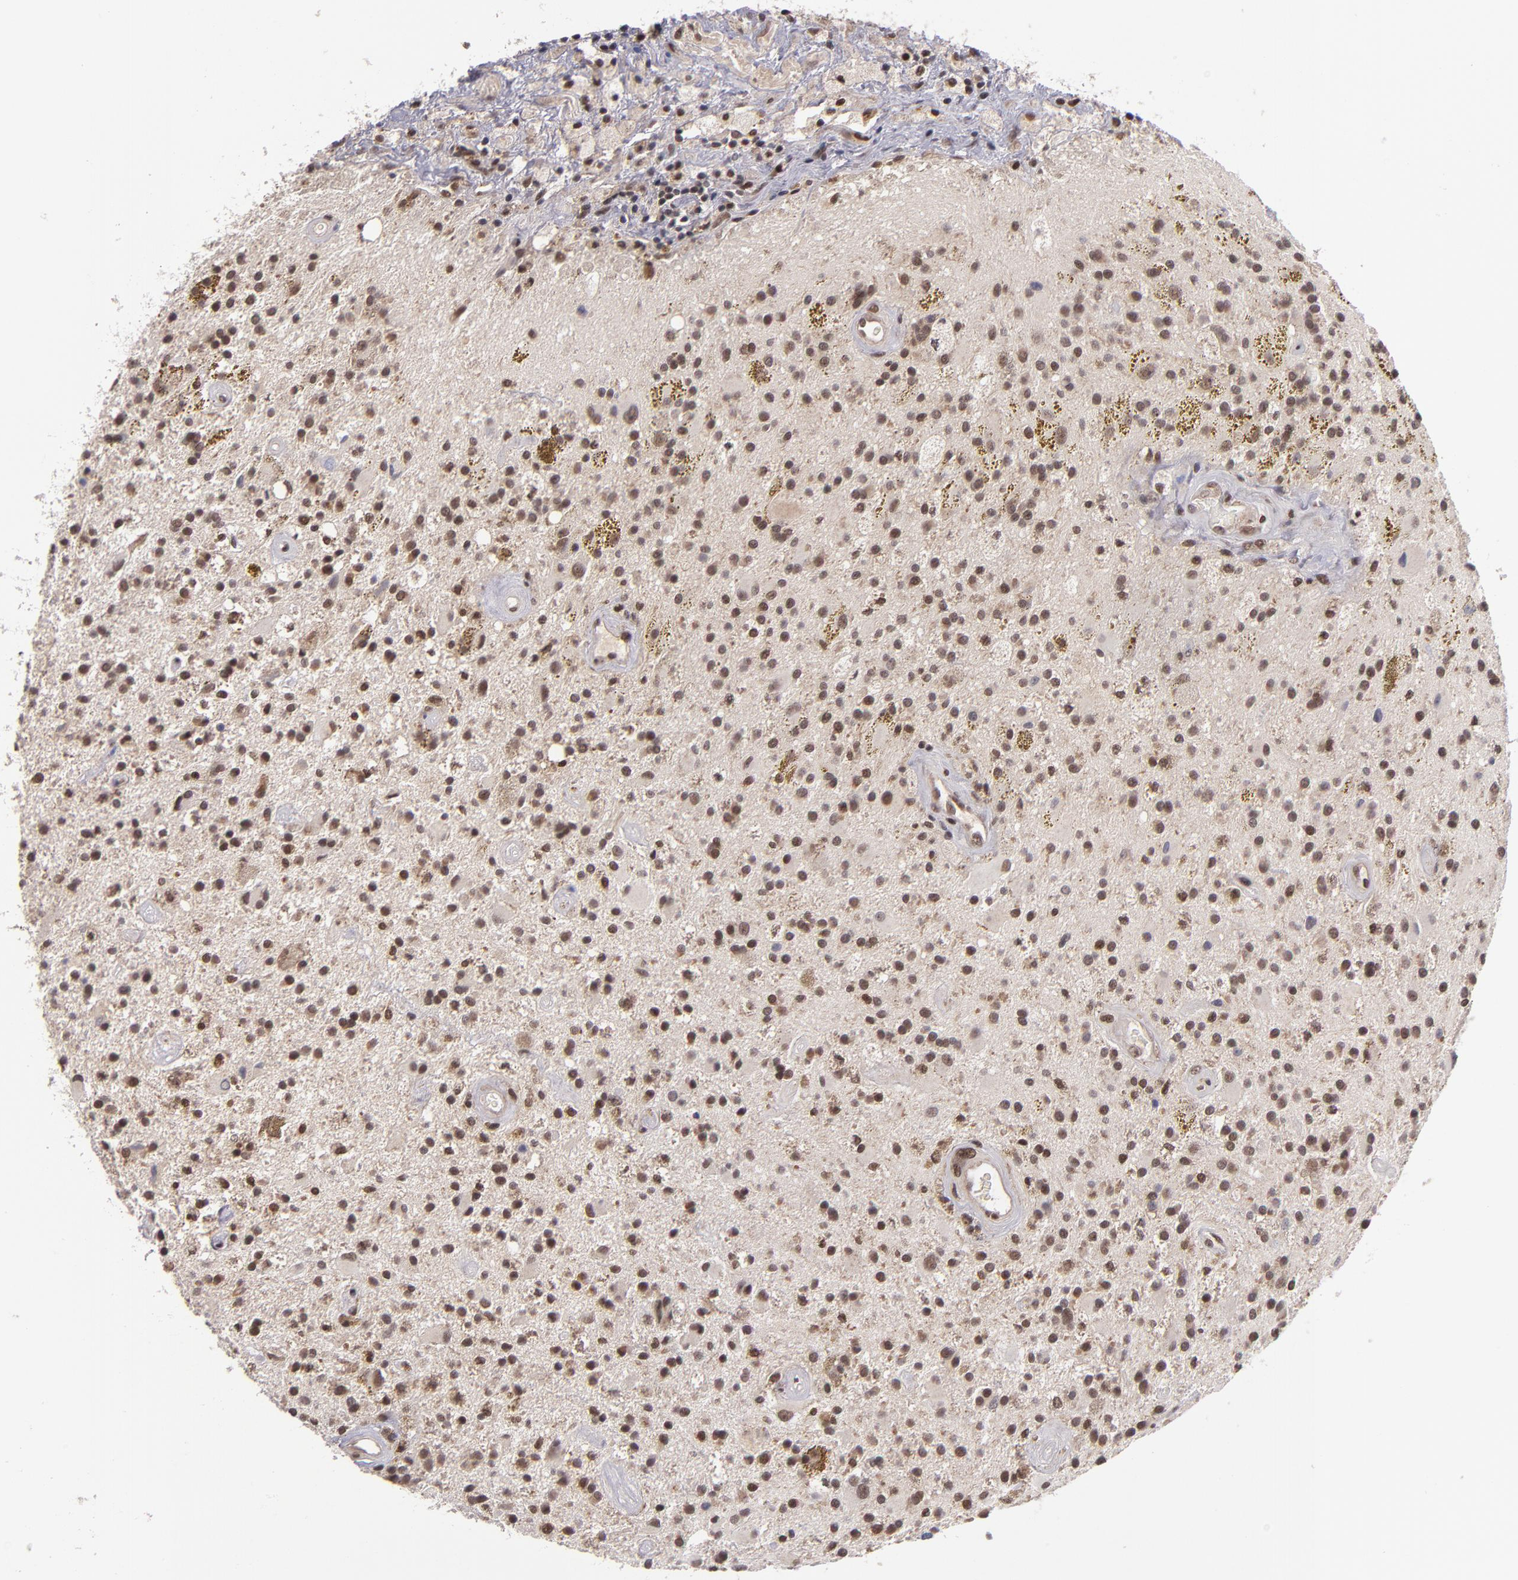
{"staining": {"intensity": "strong", "quantity": ">75%", "location": "nuclear"}, "tissue": "glioma", "cell_type": "Tumor cells", "image_type": "cancer", "snomed": [{"axis": "morphology", "description": "Glioma, malignant, Low grade"}, {"axis": "topography", "description": "Brain"}], "caption": "Immunohistochemical staining of glioma demonstrates strong nuclear protein staining in about >75% of tumor cells. (brown staining indicates protein expression, while blue staining denotes nuclei).", "gene": "EP300", "patient": {"sex": "male", "age": 58}}